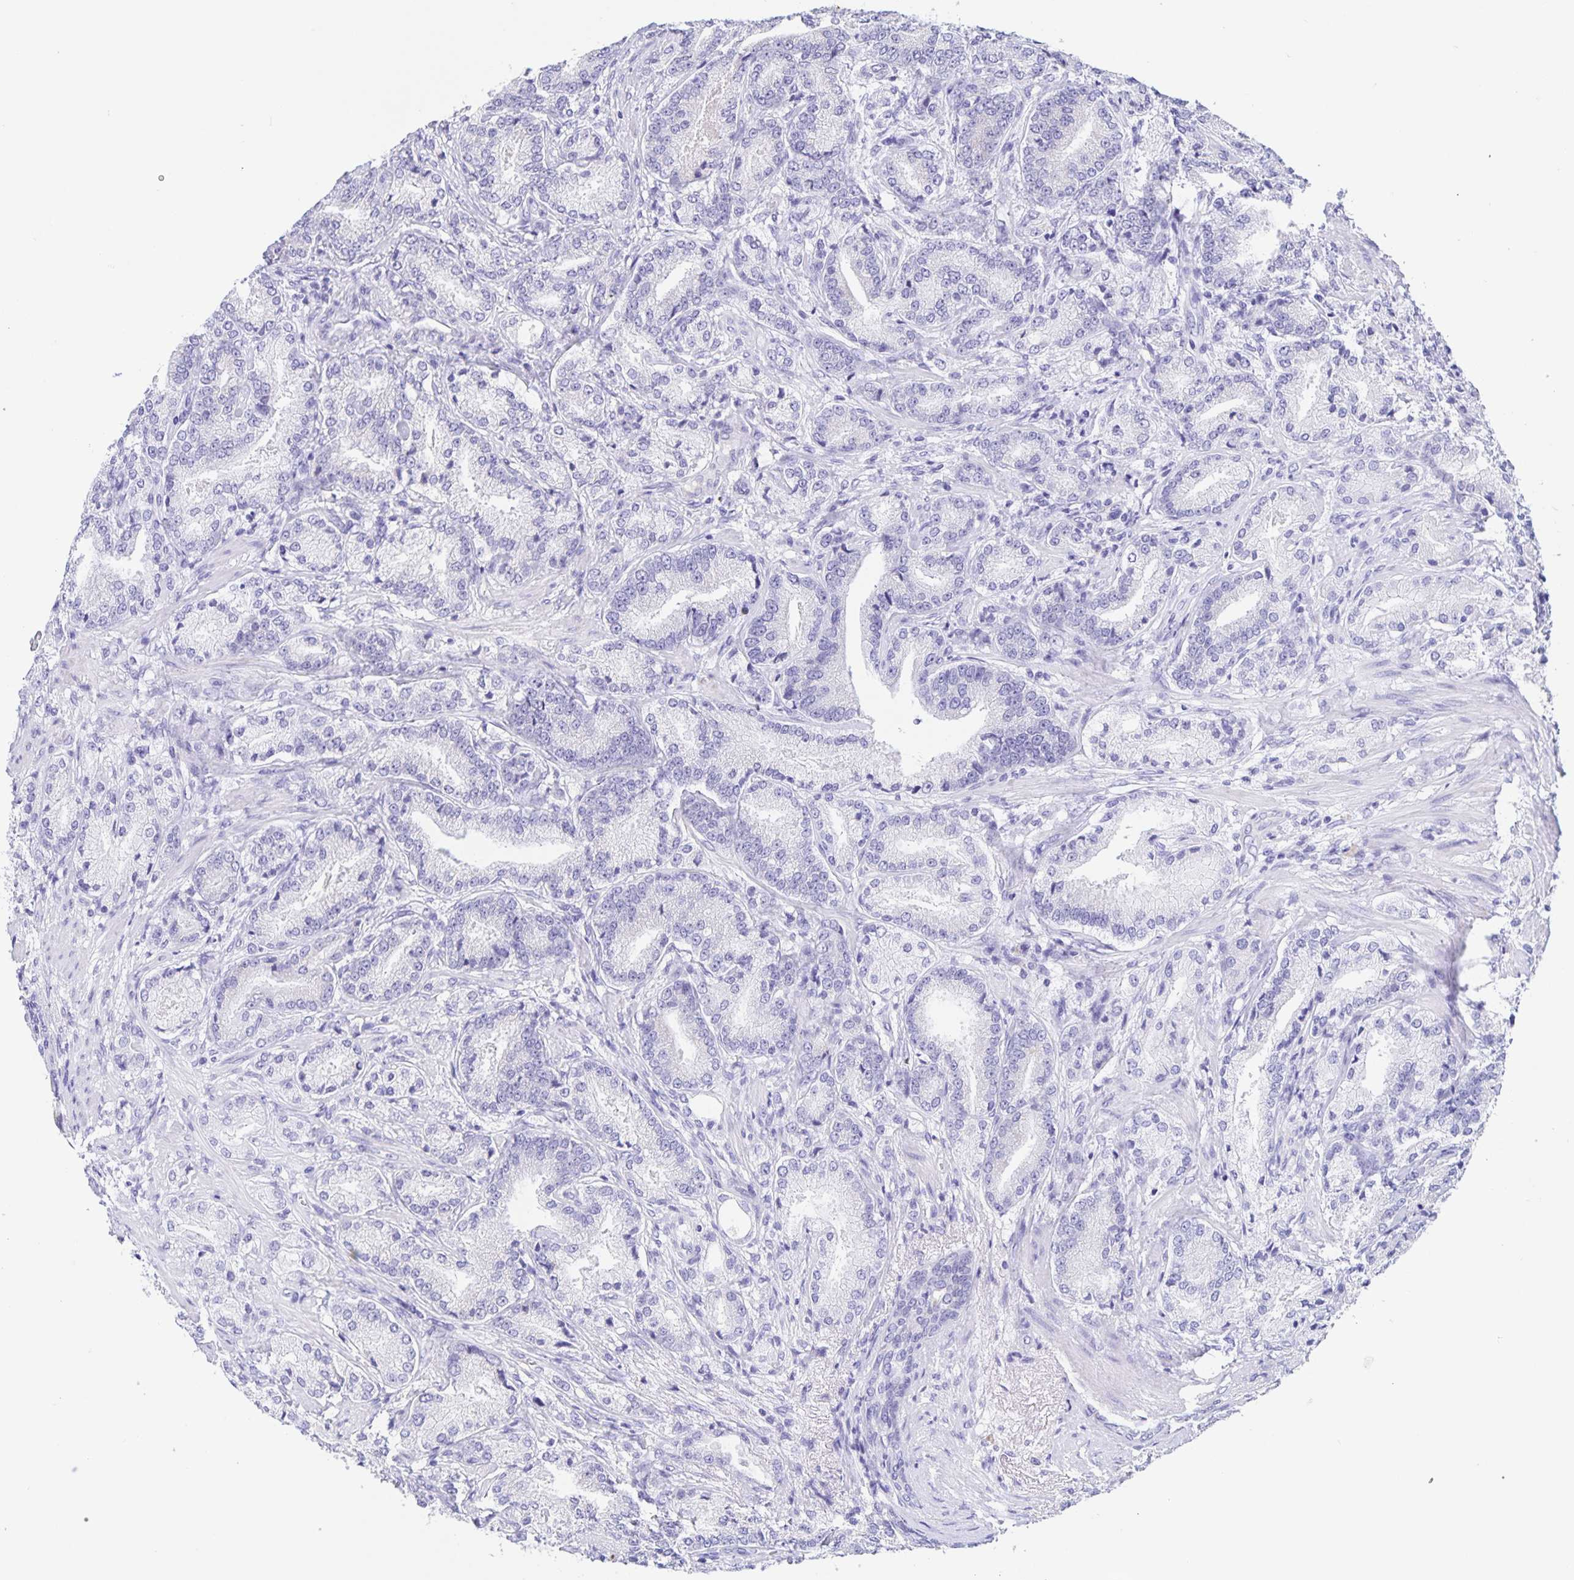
{"staining": {"intensity": "negative", "quantity": "none", "location": "none"}, "tissue": "prostate cancer", "cell_type": "Tumor cells", "image_type": "cancer", "snomed": [{"axis": "morphology", "description": "Adenocarcinoma, High grade"}, {"axis": "topography", "description": "Prostate and seminal vesicle, NOS"}], "caption": "Protein analysis of high-grade adenocarcinoma (prostate) reveals no significant staining in tumor cells.", "gene": "DMBT1", "patient": {"sex": "male", "age": 61}}